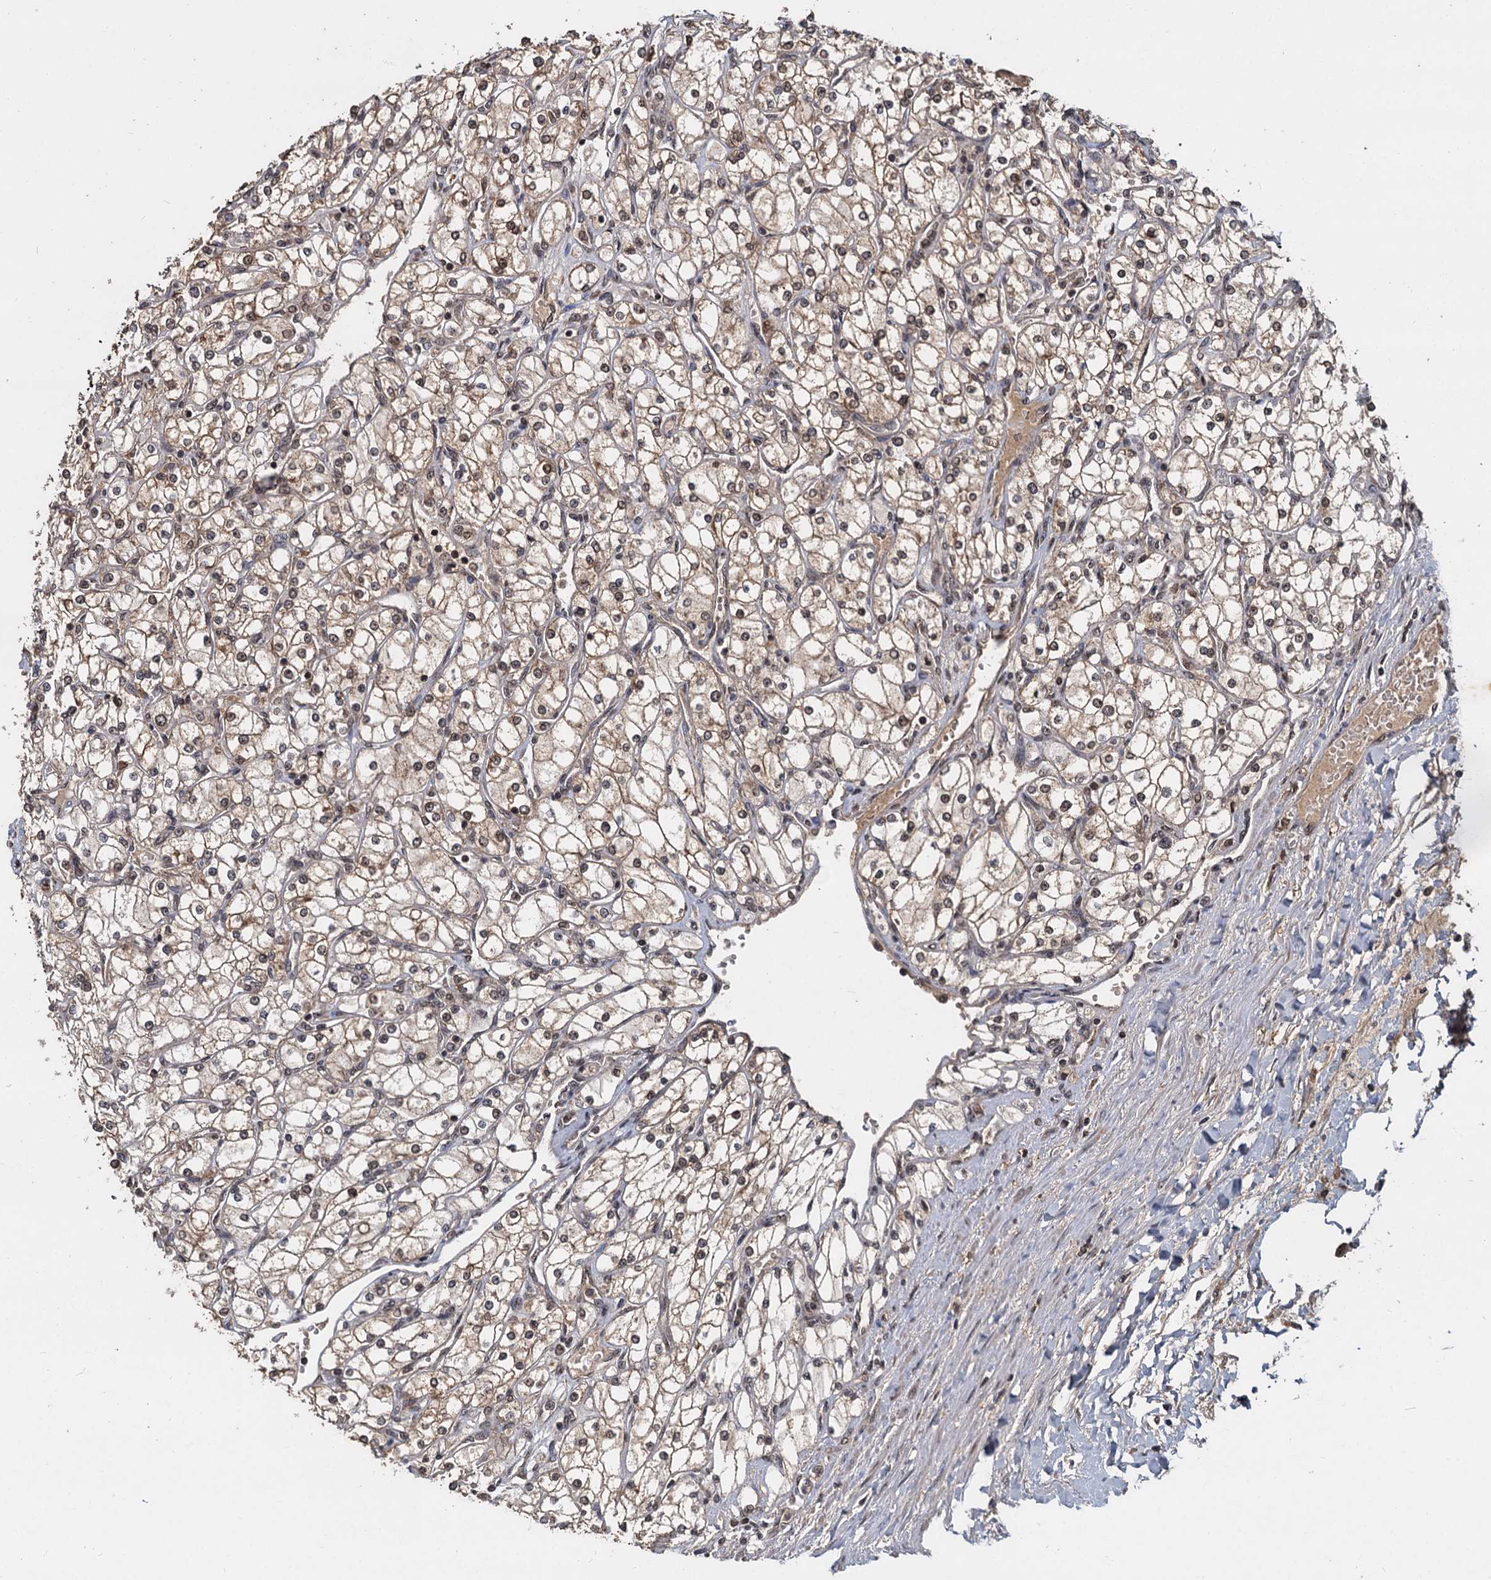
{"staining": {"intensity": "weak", "quantity": ">75%", "location": "cytoplasmic/membranous,nuclear"}, "tissue": "renal cancer", "cell_type": "Tumor cells", "image_type": "cancer", "snomed": [{"axis": "morphology", "description": "Adenocarcinoma, NOS"}, {"axis": "topography", "description": "Kidney"}], "caption": "The image shows immunohistochemical staining of renal adenocarcinoma. There is weak cytoplasmic/membranous and nuclear staining is appreciated in approximately >75% of tumor cells.", "gene": "FAM216B", "patient": {"sex": "male", "age": 80}}